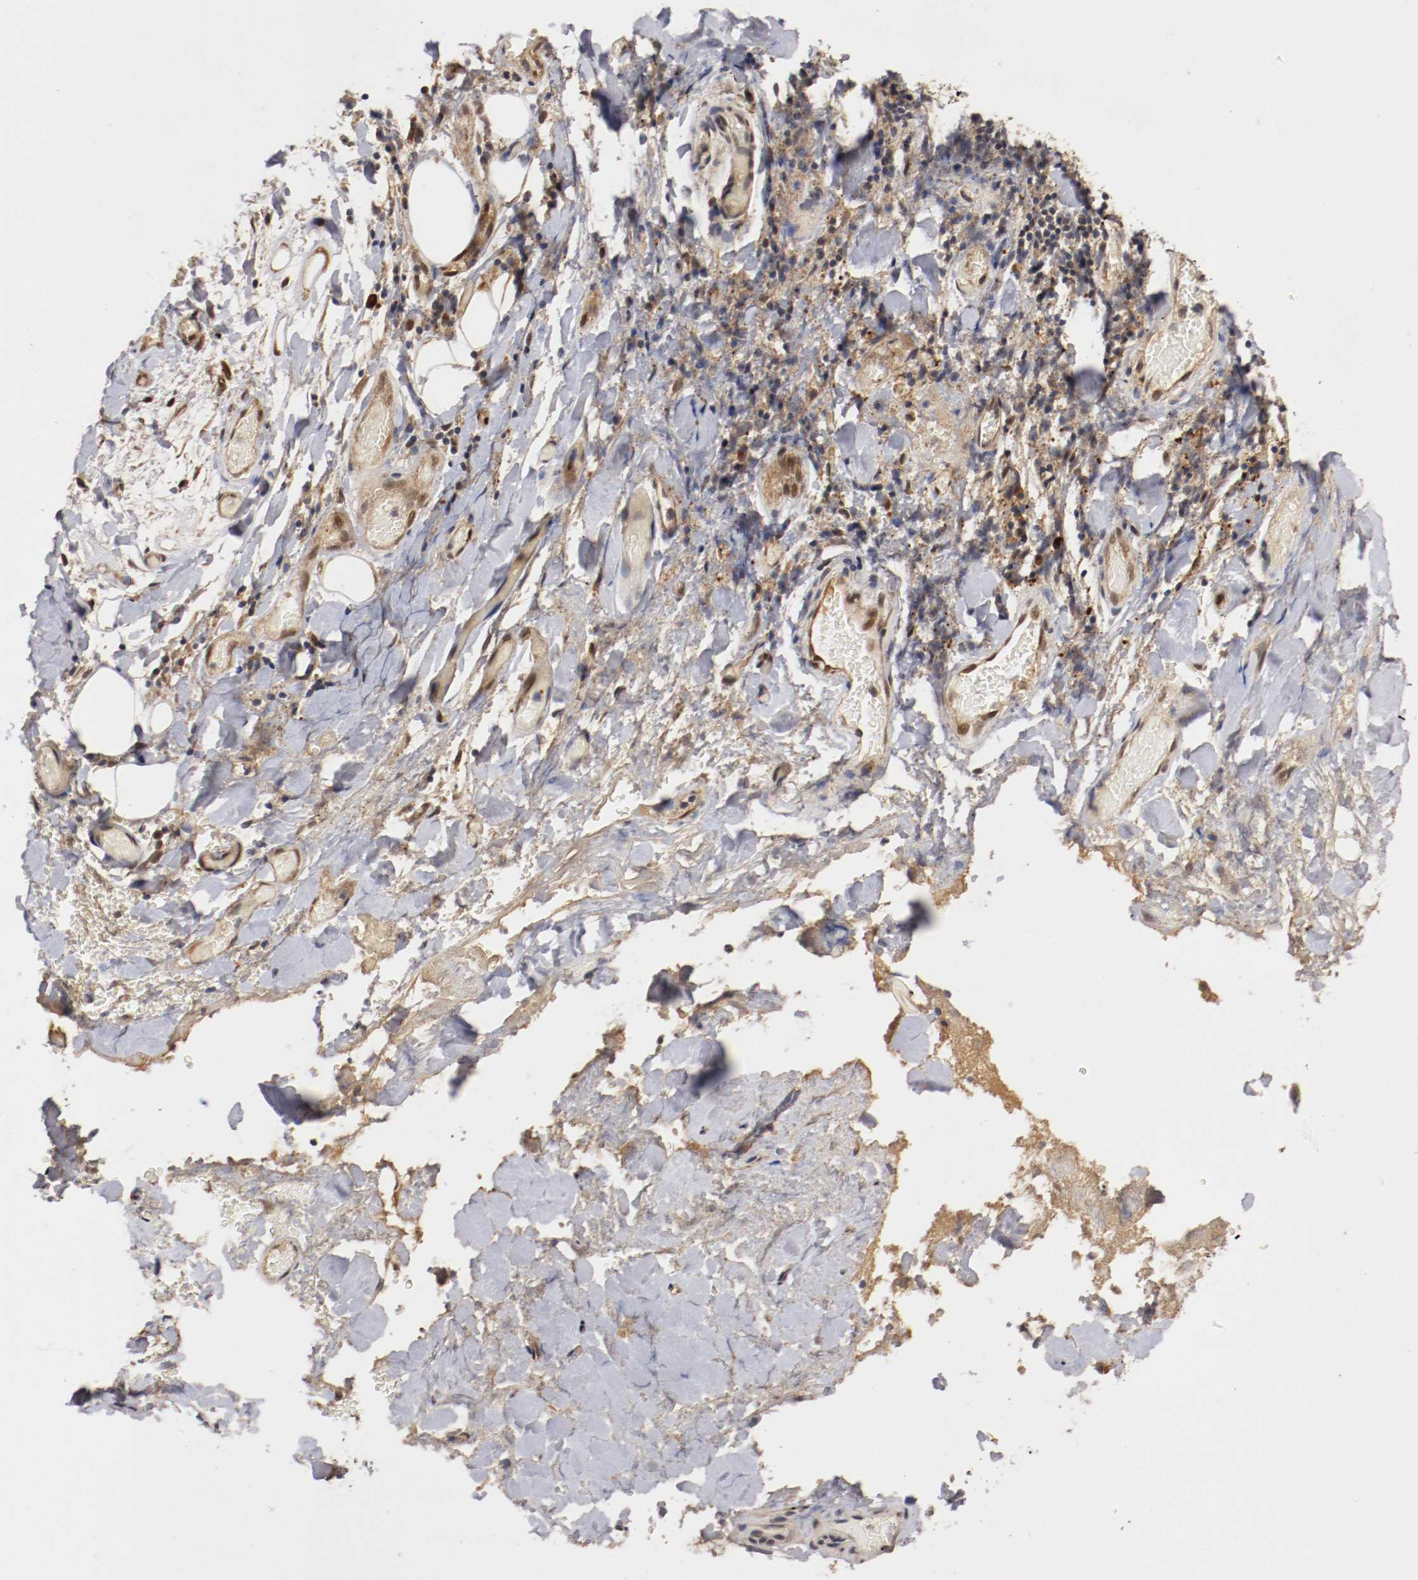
{"staining": {"intensity": "weak", "quantity": ">75%", "location": "cytoplasmic/membranous"}, "tissue": "adipose tissue", "cell_type": "Adipocytes", "image_type": "normal", "snomed": [{"axis": "morphology", "description": "Normal tissue, NOS"}, {"axis": "morphology", "description": "Cholangiocarcinoma"}, {"axis": "topography", "description": "Liver"}, {"axis": "topography", "description": "Peripheral nerve tissue"}], "caption": "Protein staining of normal adipose tissue shows weak cytoplasmic/membranous expression in approximately >75% of adipocytes. Nuclei are stained in blue.", "gene": "DNMT3B", "patient": {"sex": "male", "age": 50}}